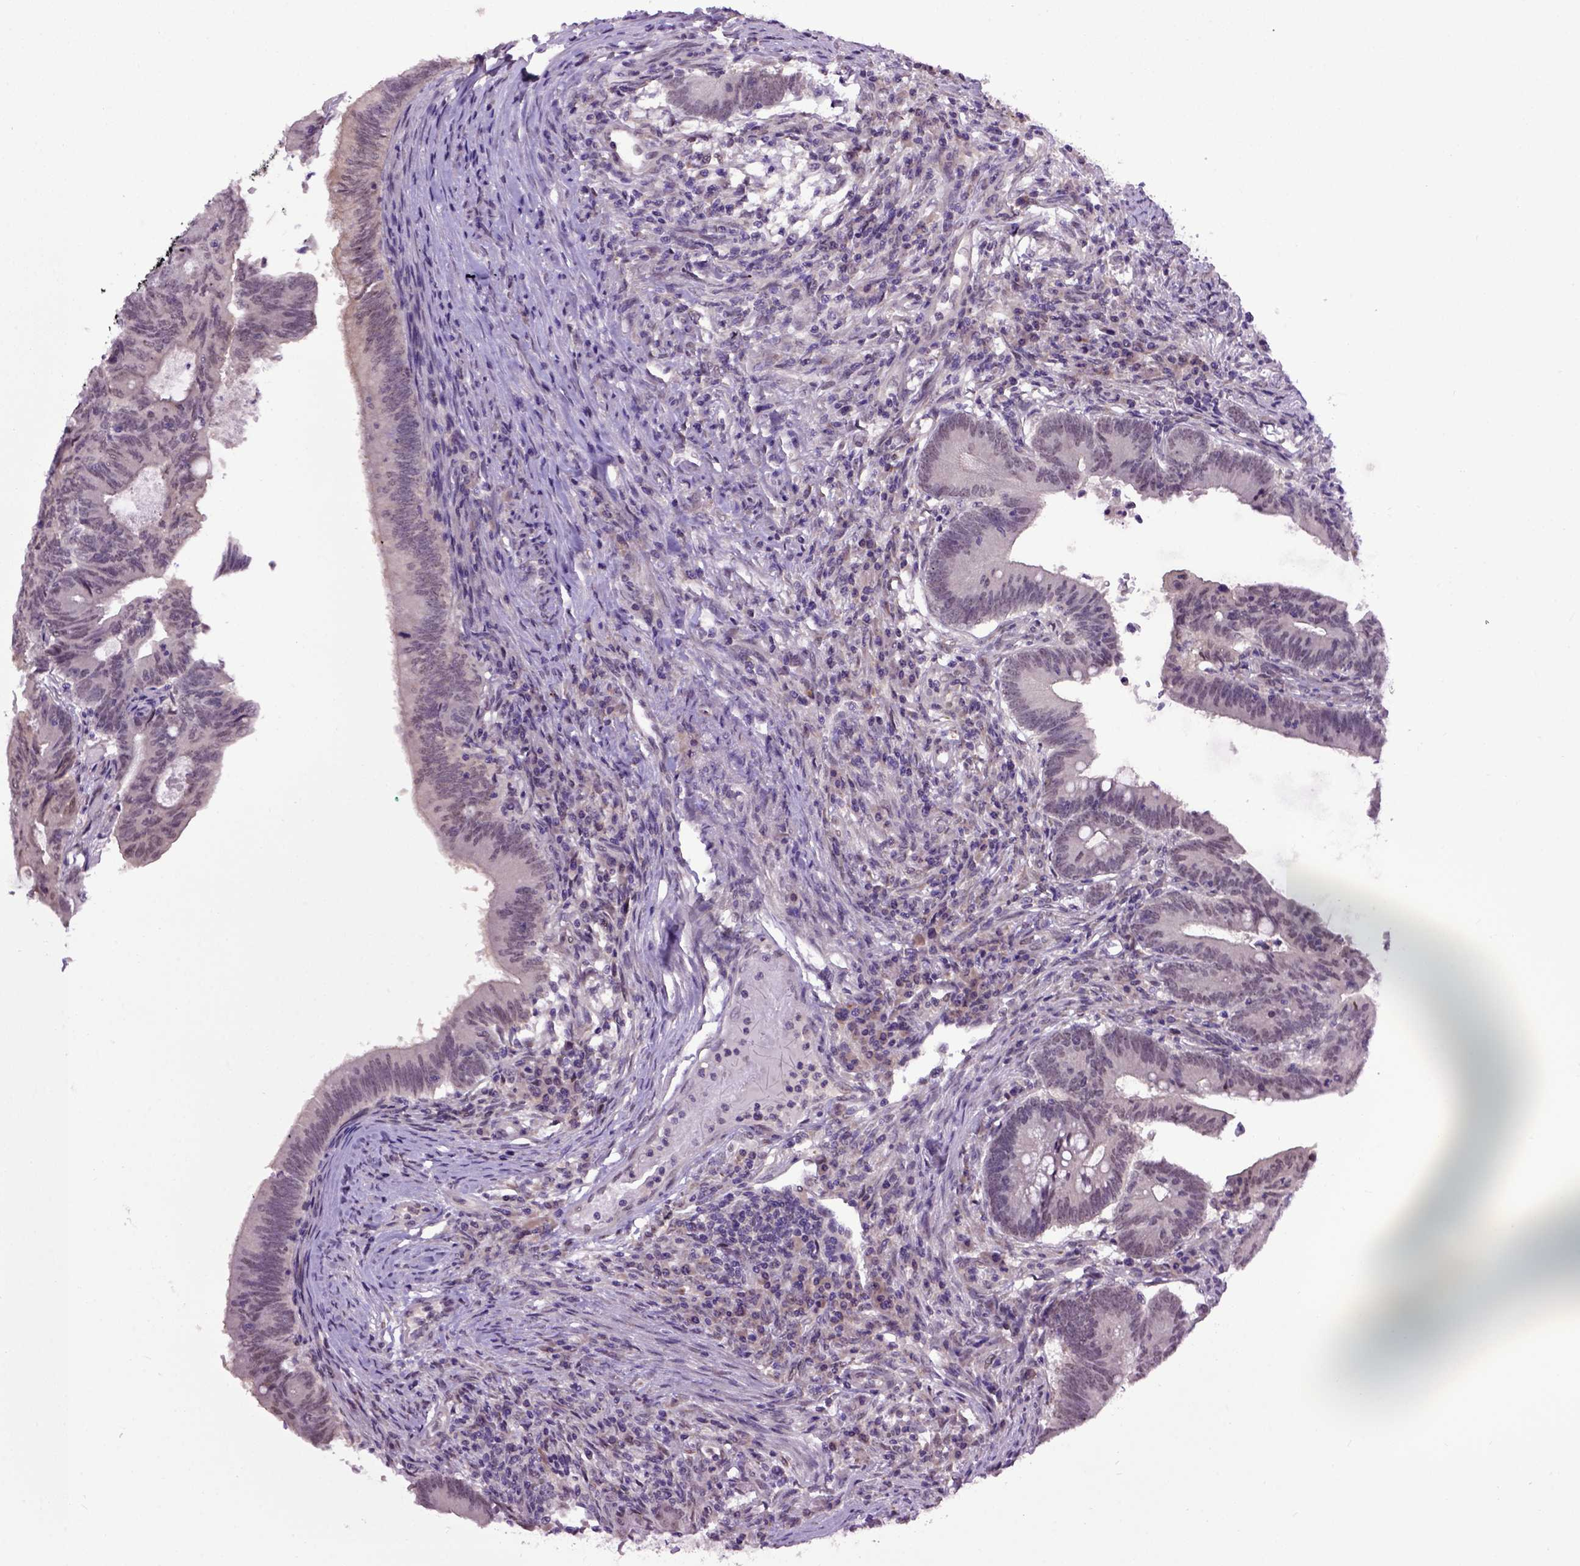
{"staining": {"intensity": "negative", "quantity": "none", "location": "none"}, "tissue": "colorectal cancer", "cell_type": "Tumor cells", "image_type": "cancer", "snomed": [{"axis": "morphology", "description": "Adenocarcinoma, NOS"}, {"axis": "topography", "description": "Colon"}], "caption": "This is a image of IHC staining of colorectal cancer, which shows no expression in tumor cells.", "gene": "RAB43", "patient": {"sex": "female", "age": 70}}